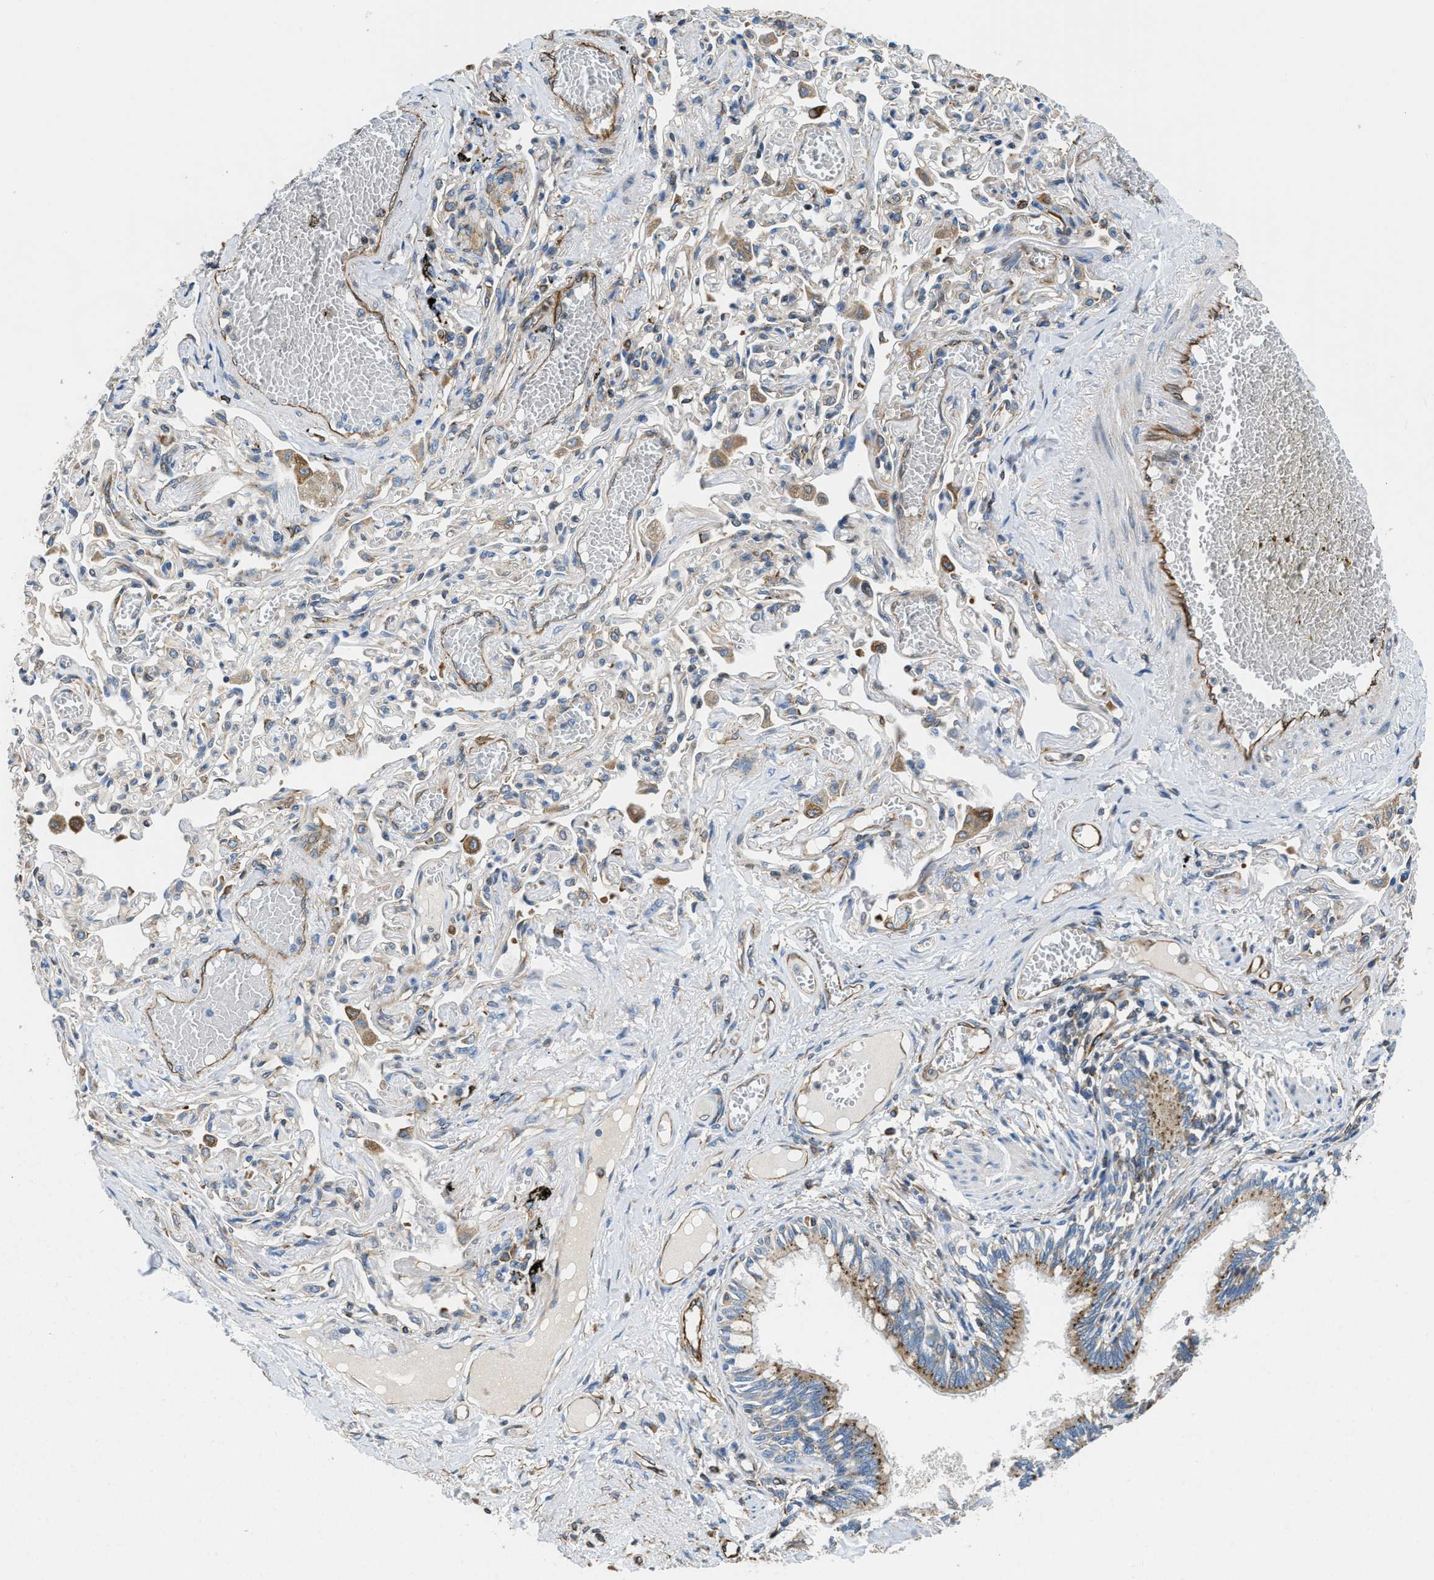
{"staining": {"intensity": "moderate", "quantity": ">75%", "location": "cytoplasmic/membranous"}, "tissue": "bronchus", "cell_type": "Respiratory epithelial cells", "image_type": "normal", "snomed": [{"axis": "morphology", "description": "Normal tissue, NOS"}, {"axis": "morphology", "description": "Inflammation, NOS"}, {"axis": "topography", "description": "Cartilage tissue"}, {"axis": "topography", "description": "Lung"}], "caption": "An immunohistochemistry (IHC) micrograph of normal tissue is shown. Protein staining in brown labels moderate cytoplasmic/membranous positivity in bronchus within respiratory epithelial cells.", "gene": "HSD17B12", "patient": {"sex": "male", "age": 71}}